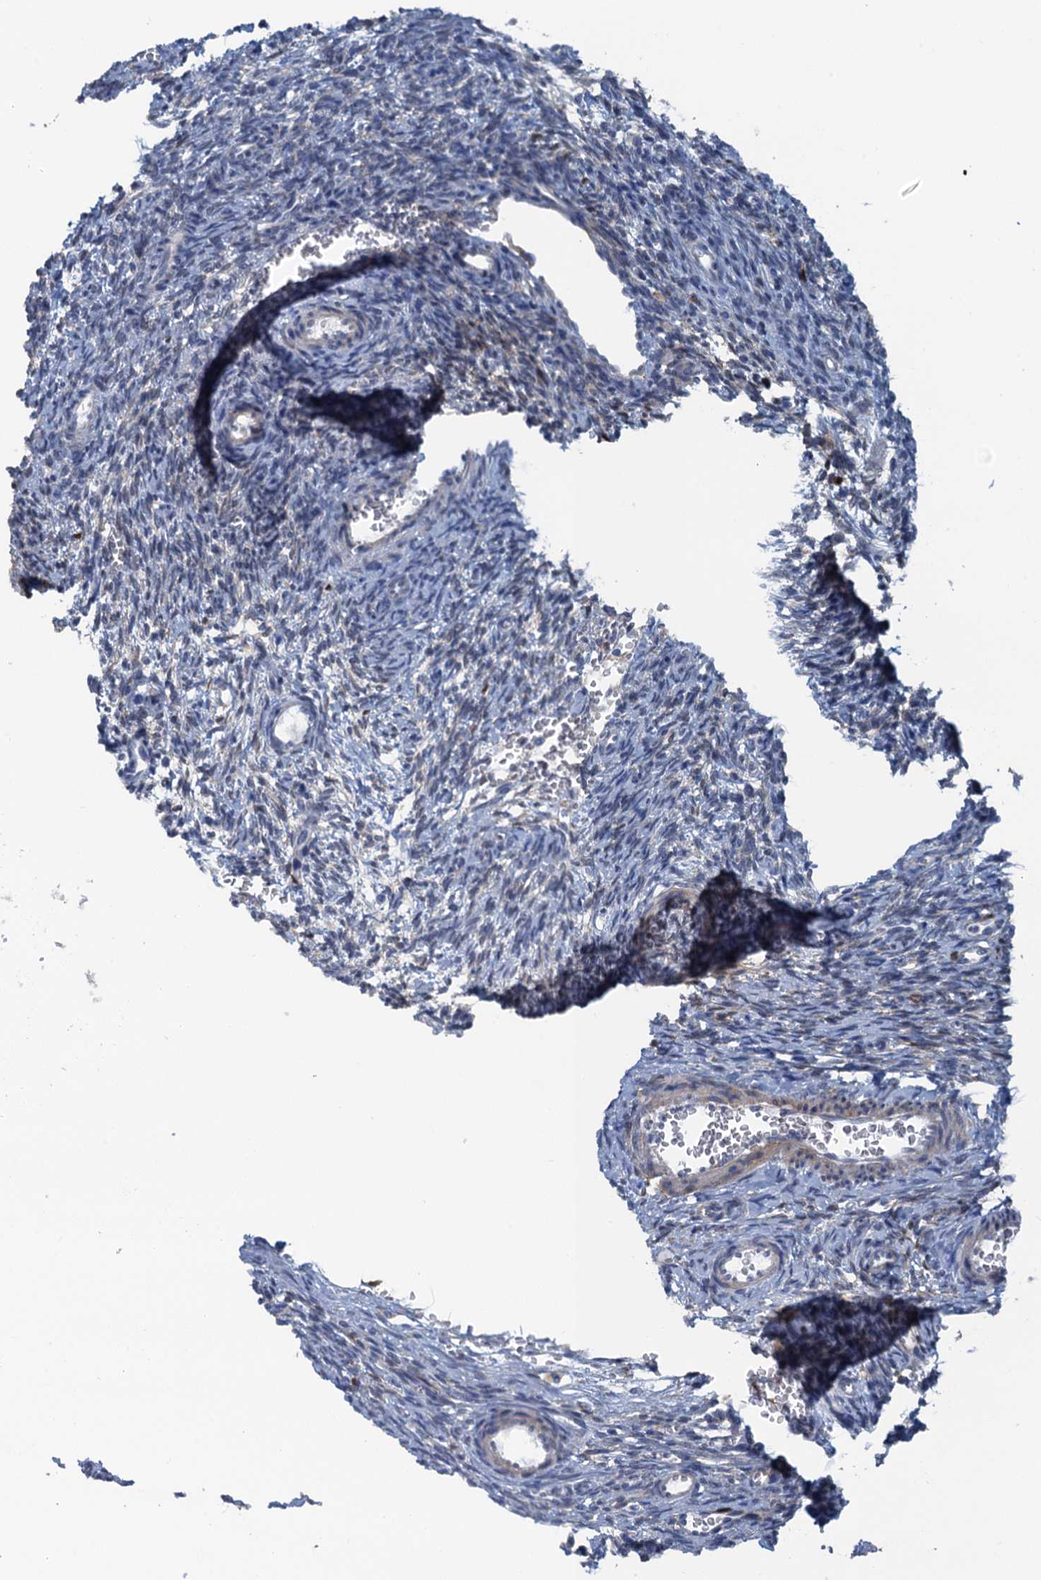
{"staining": {"intensity": "negative", "quantity": "none", "location": "none"}, "tissue": "ovary", "cell_type": "Ovarian stroma cells", "image_type": "normal", "snomed": [{"axis": "morphology", "description": "Normal tissue, NOS"}, {"axis": "topography", "description": "Ovary"}], "caption": "High power microscopy micrograph of an immunohistochemistry micrograph of benign ovary, revealing no significant staining in ovarian stroma cells. Brightfield microscopy of immunohistochemistry (IHC) stained with DAB (3,3'-diaminobenzidine) (brown) and hematoxylin (blue), captured at high magnification.", "gene": "POGLUT3", "patient": {"sex": "female", "age": 39}}